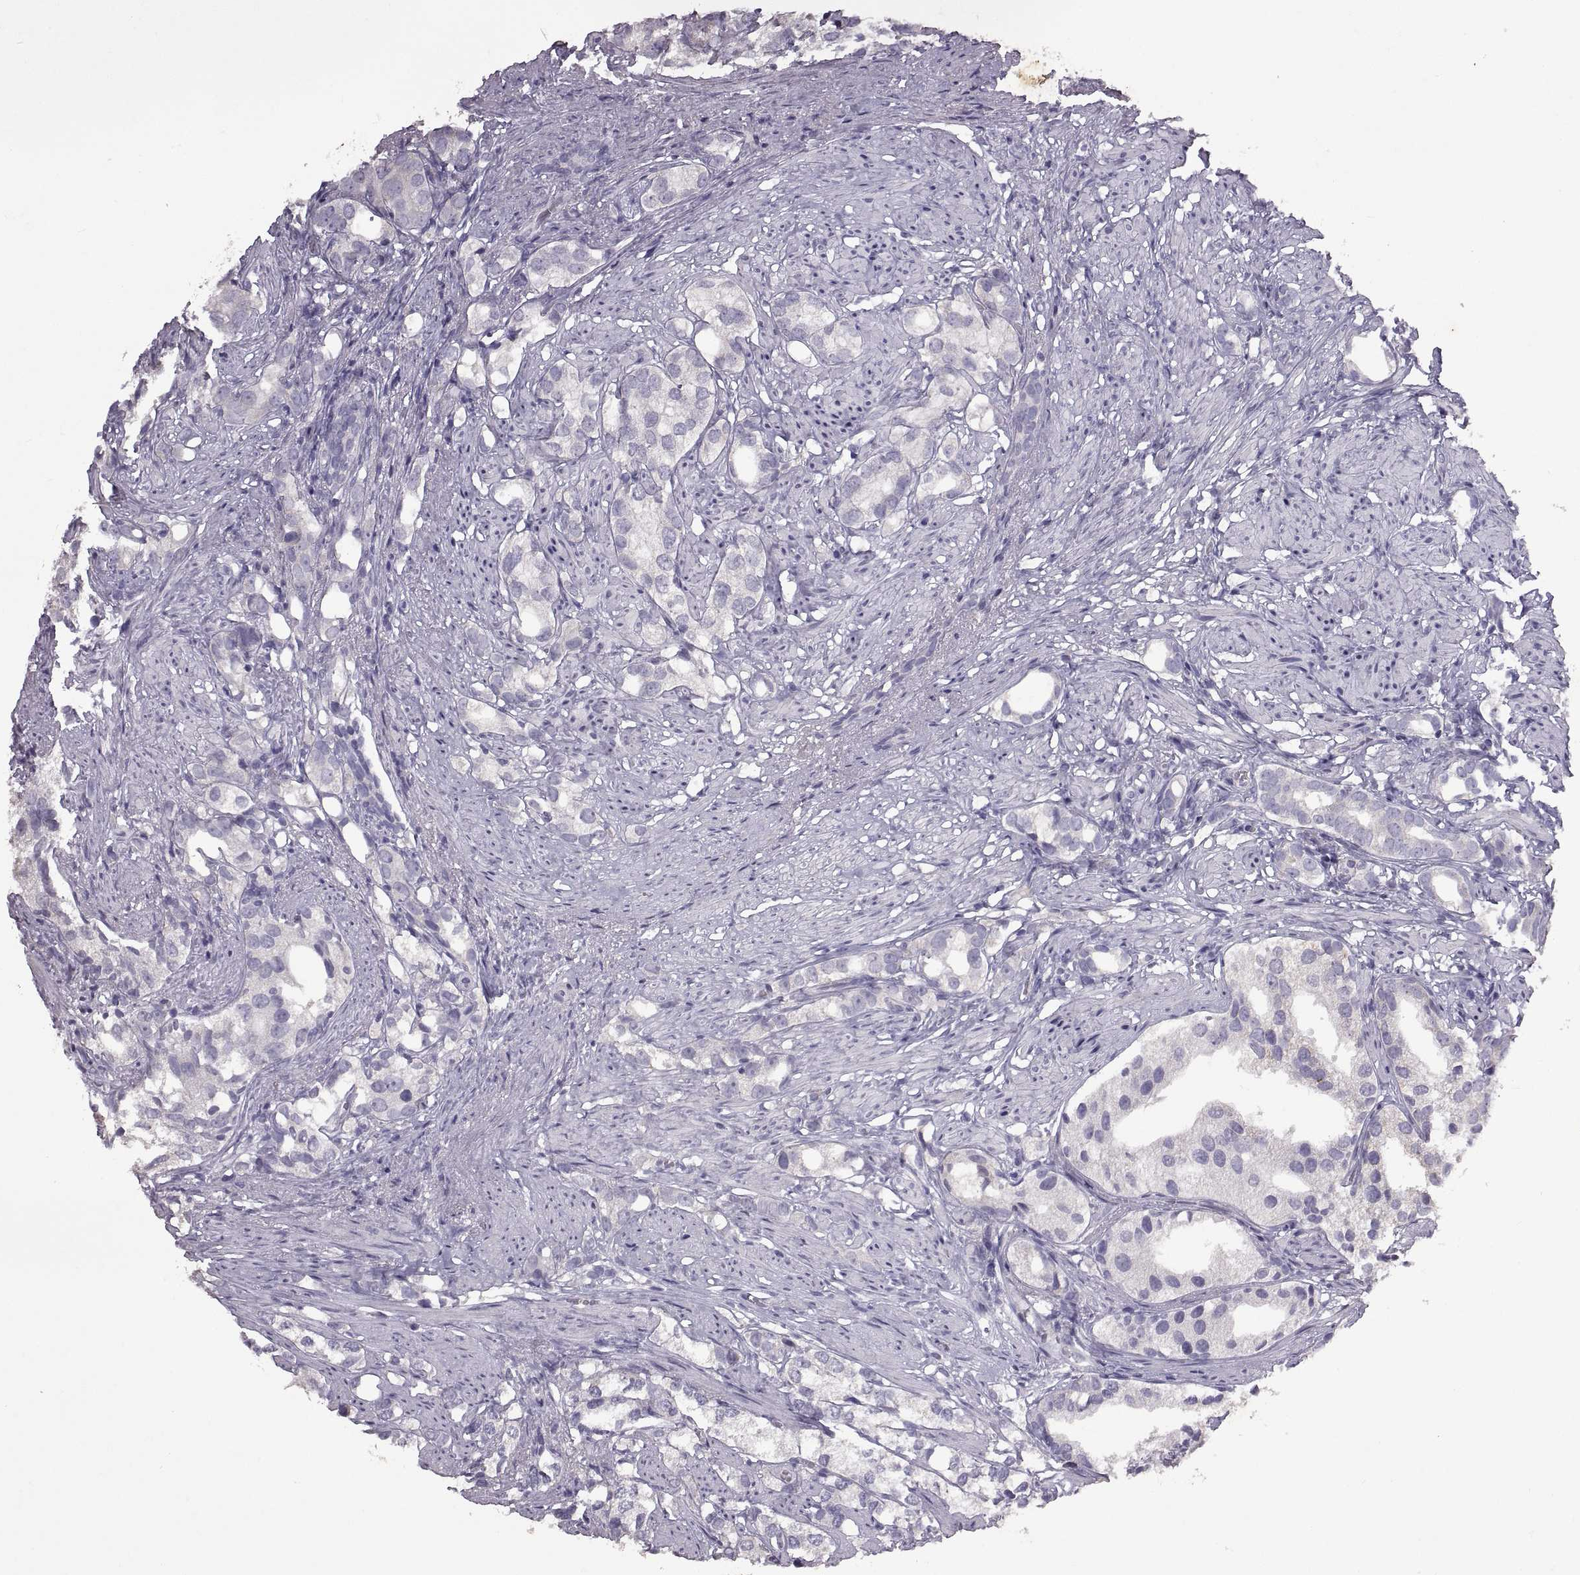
{"staining": {"intensity": "negative", "quantity": "none", "location": "none"}, "tissue": "prostate cancer", "cell_type": "Tumor cells", "image_type": "cancer", "snomed": [{"axis": "morphology", "description": "Adenocarcinoma, High grade"}, {"axis": "topography", "description": "Prostate"}], "caption": "Prostate high-grade adenocarcinoma stained for a protein using immunohistochemistry shows no positivity tumor cells.", "gene": "DEFB136", "patient": {"sex": "male", "age": 82}}